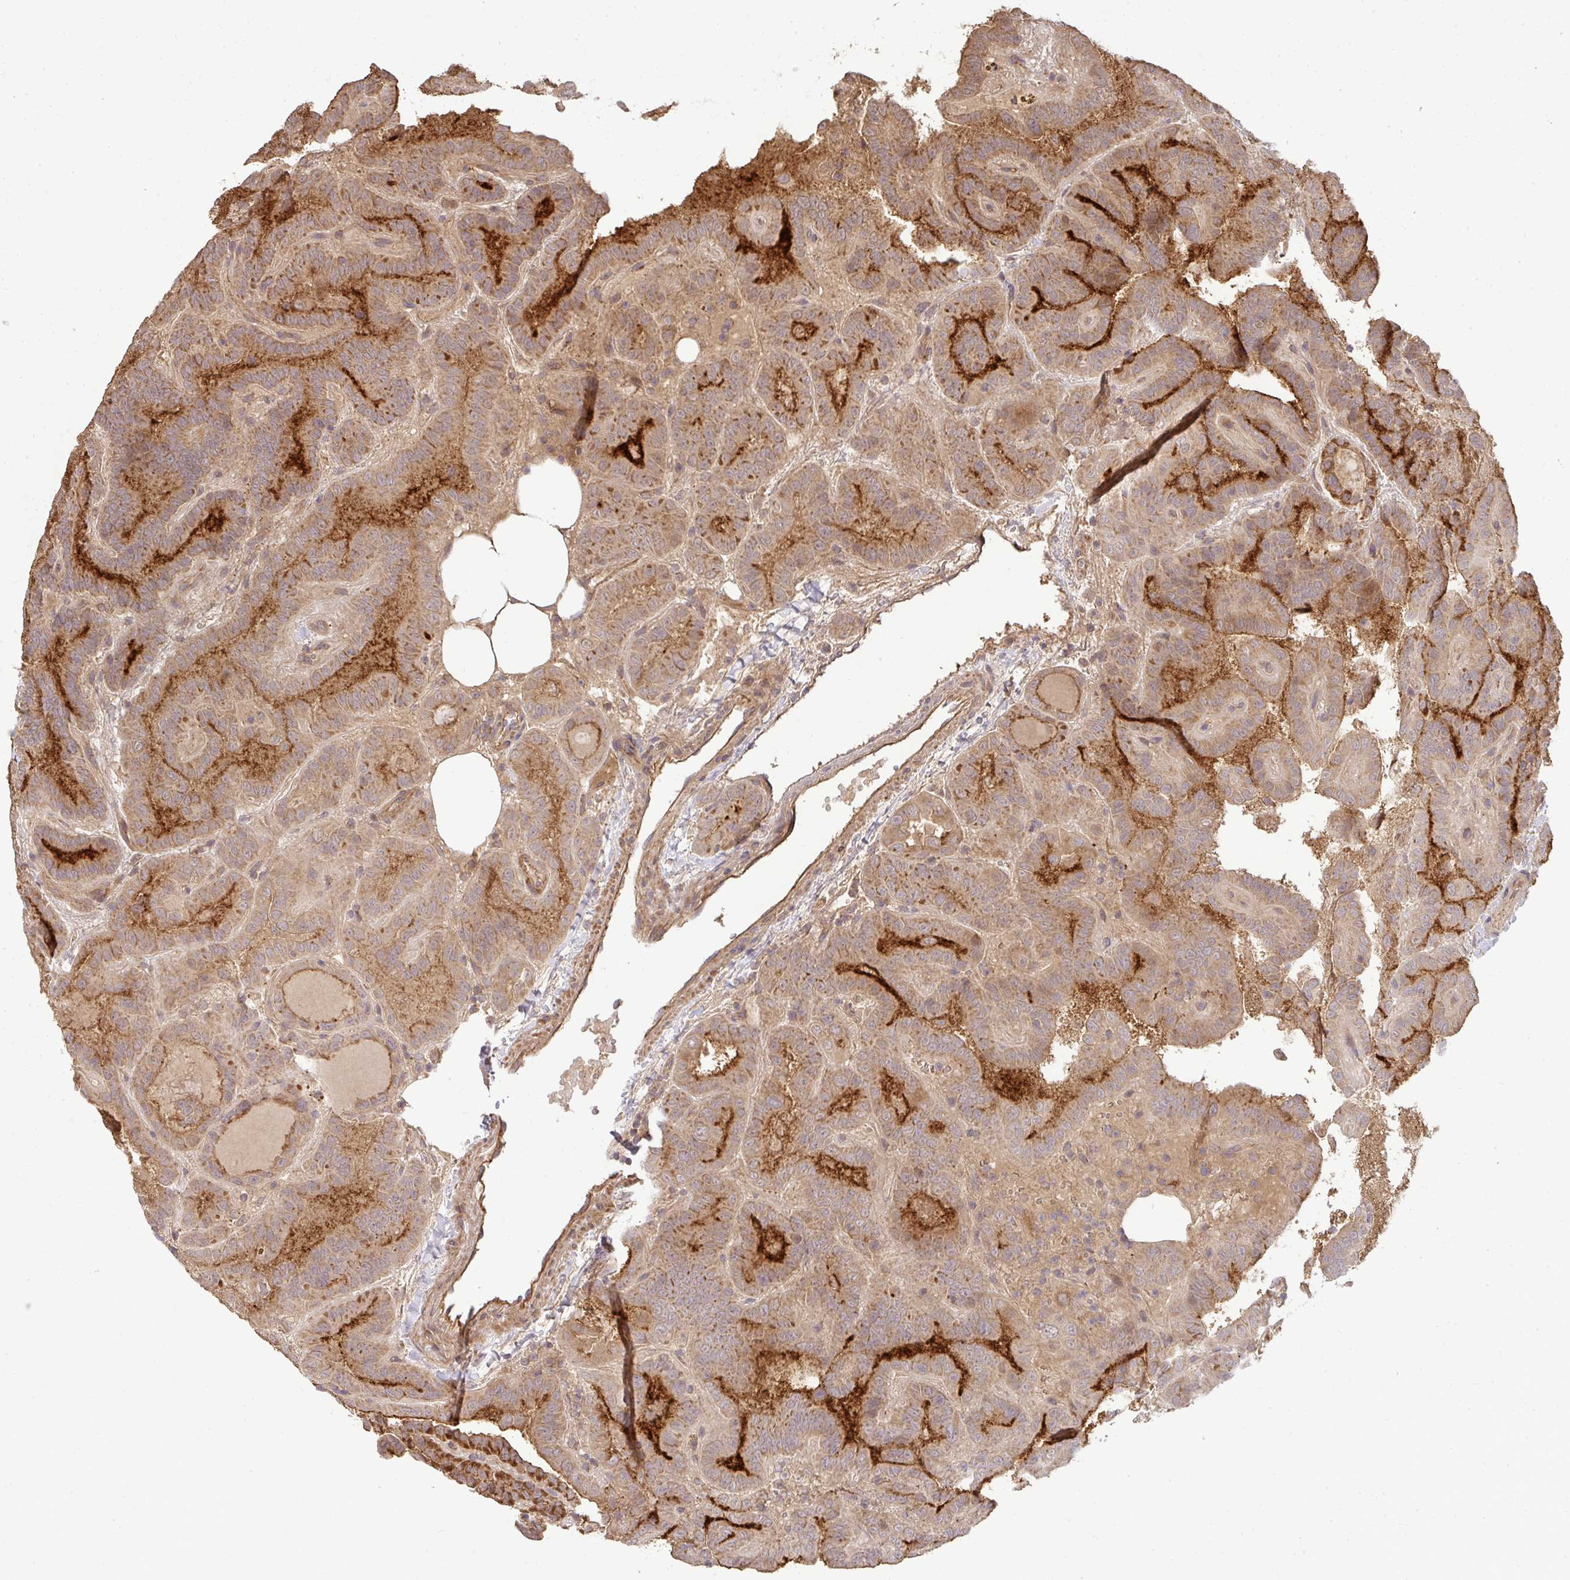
{"staining": {"intensity": "moderate", "quantity": "25%-75%", "location": "cytoplasmic/membranous"}, "tissue": "thyroid cancer", "cell_type": "Tumor cells", "image_type": "cancer", "snomed": [{"axis": "morphology", "description": "Papillary adenocarcinoma, NOS"}, {"axis": "topography", "description": "Thyroid gland"}], "caption": "DAB (3,3'-diaminobenzidine) immunohistochemical staining of papillary adenocarcinoma (thyroid) reveals moderate cytoplasmic/membranous protein staining in approximately 25%-75% of tumor cells.", "gene": "B4GALT6", "patient": {"sex": "female", "age": 46}}